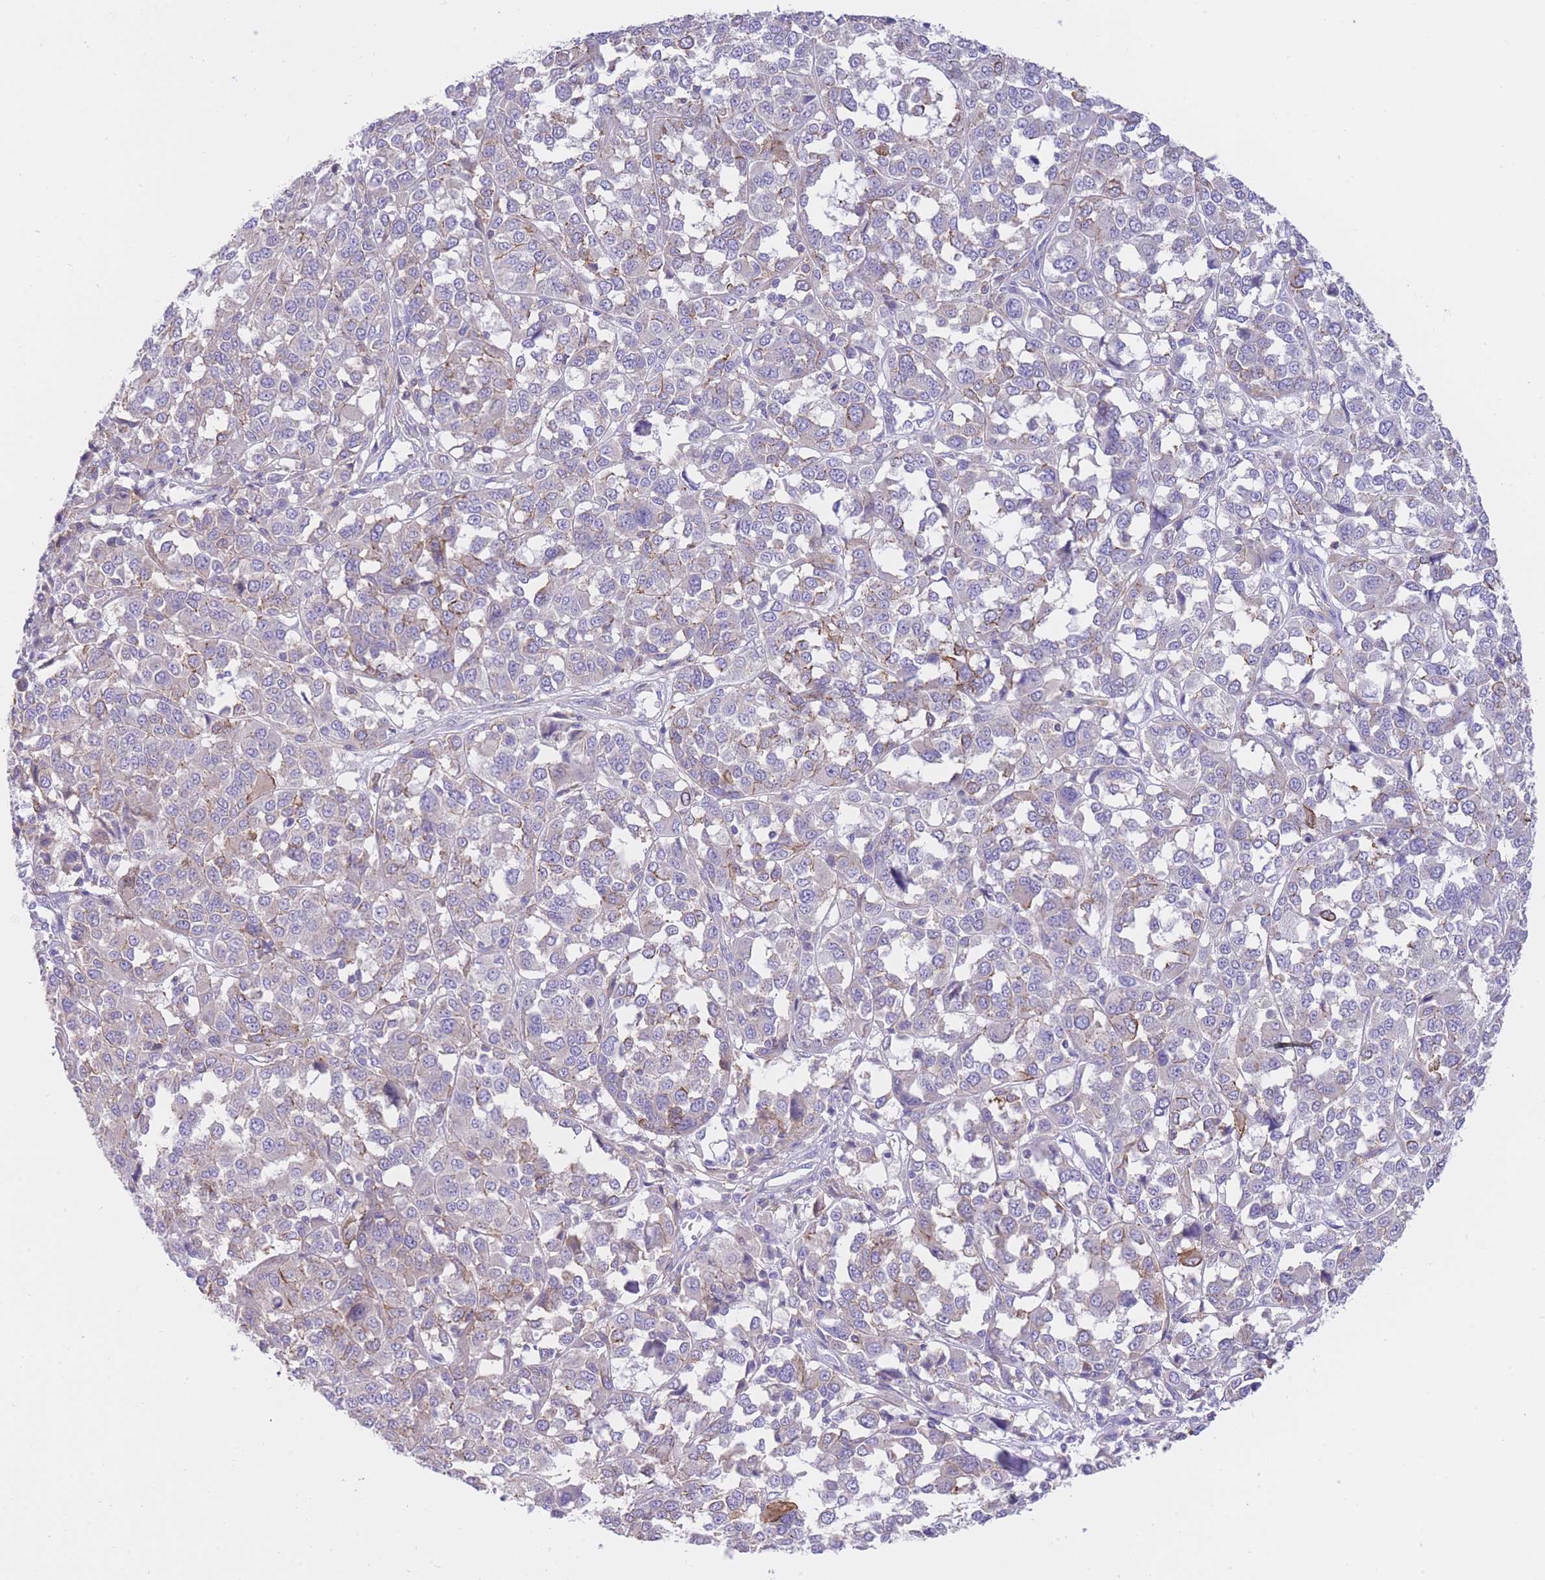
{"staining": {"intensity": "negative", "quantity": "none", "location": "none"}, "tissue": "melanoma", "cell_type": "Tumor cells", "image_type": "cancer", "snomed": [{"axis": "morphology", "description": "Malignant melanoma, Metastatic site"}, {"axis": "topography", "description": "Lymph node"}], "caption": "DAB immunohistochemical staining of human malignant melanoma (metastatic site) shows no significant positivity in tumor cells.", "gene": "LDB3", "patient": {"sex": "male", "age": 44}}